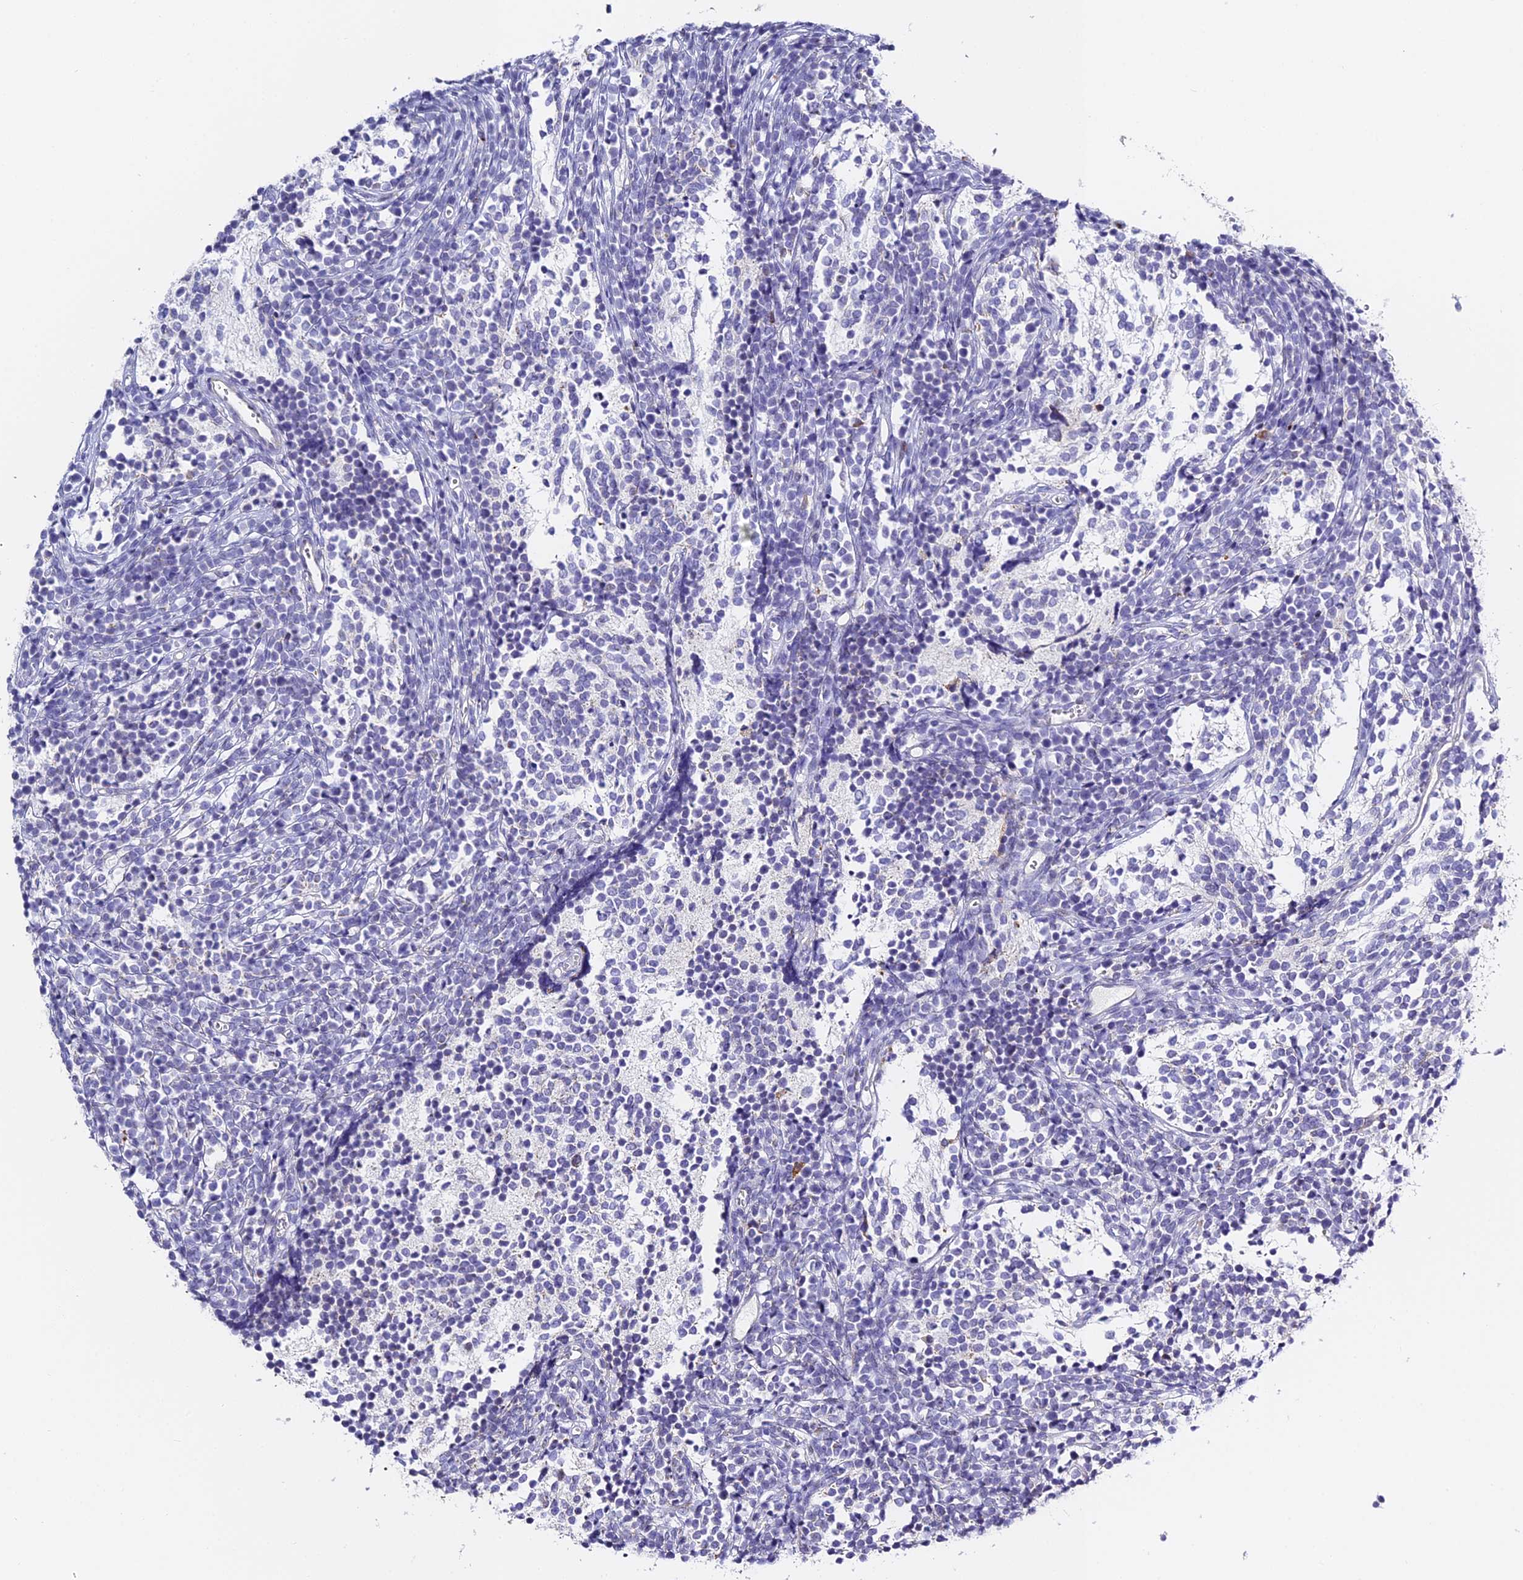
{"staining": {"intensity": "negative", "quantity": "none", "location": "none"}, "tissue": "glioma", "cell_type": "Tumor cells", "image_type": "cancer", "snomed": [{"axis": "morphology", "description": "Glioma, malignant, Low grade"}, {"axis": "topography", "description": "Brain"}], "caption": "Tumor cells show no significant protein expression in glioma. The staining was performed using DAB (3,3'-diaminobenzidine) to visualize the protein expression in brown, while the nuclei were stained in blue with hematoxylin (Magnification: 20x).", "gene": "SERP1", "patient": {"sex": "female", "age": 1}}